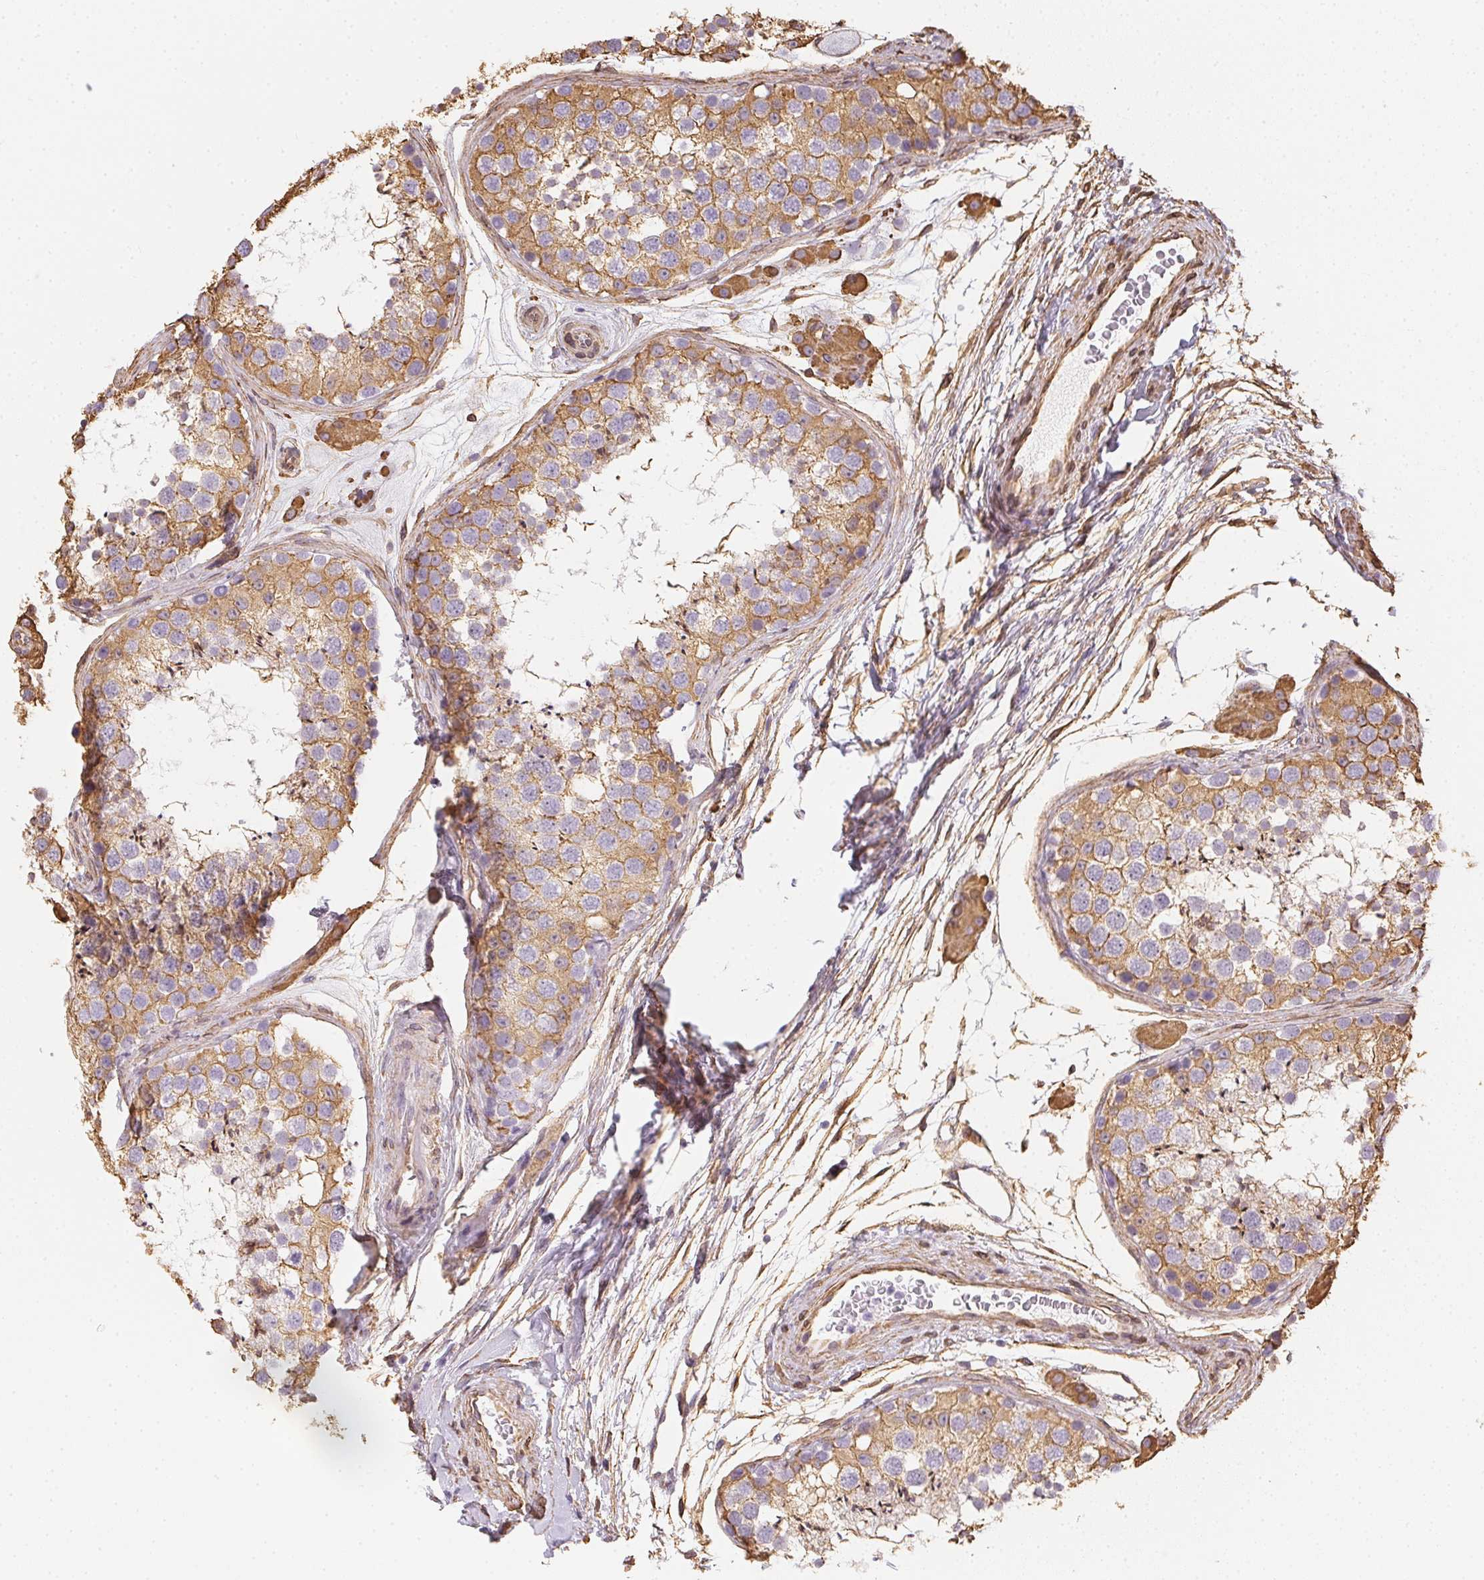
{"staining": {"intensity": "moderate", "quantity": ">75%", "location": "cytoplasmic/membranous"}, "tissue": "testis", "cell_type": "Cells in seminiferous ducts", "image_type": "normal", "snomed": [{"axis": "morphology", "description": "Normal tissue, NOS"}, {"axis": "topography", "description": "Testis"}], "caption": "Immunohistochemical staining of unremarkable testis shows medium levels of moderate cytoplasmic/membranous positivity in approximately >75% of cells in seminiferous ducts.", "gene": "RSBN1", "patient": {"sex": "male", "age": 41}}